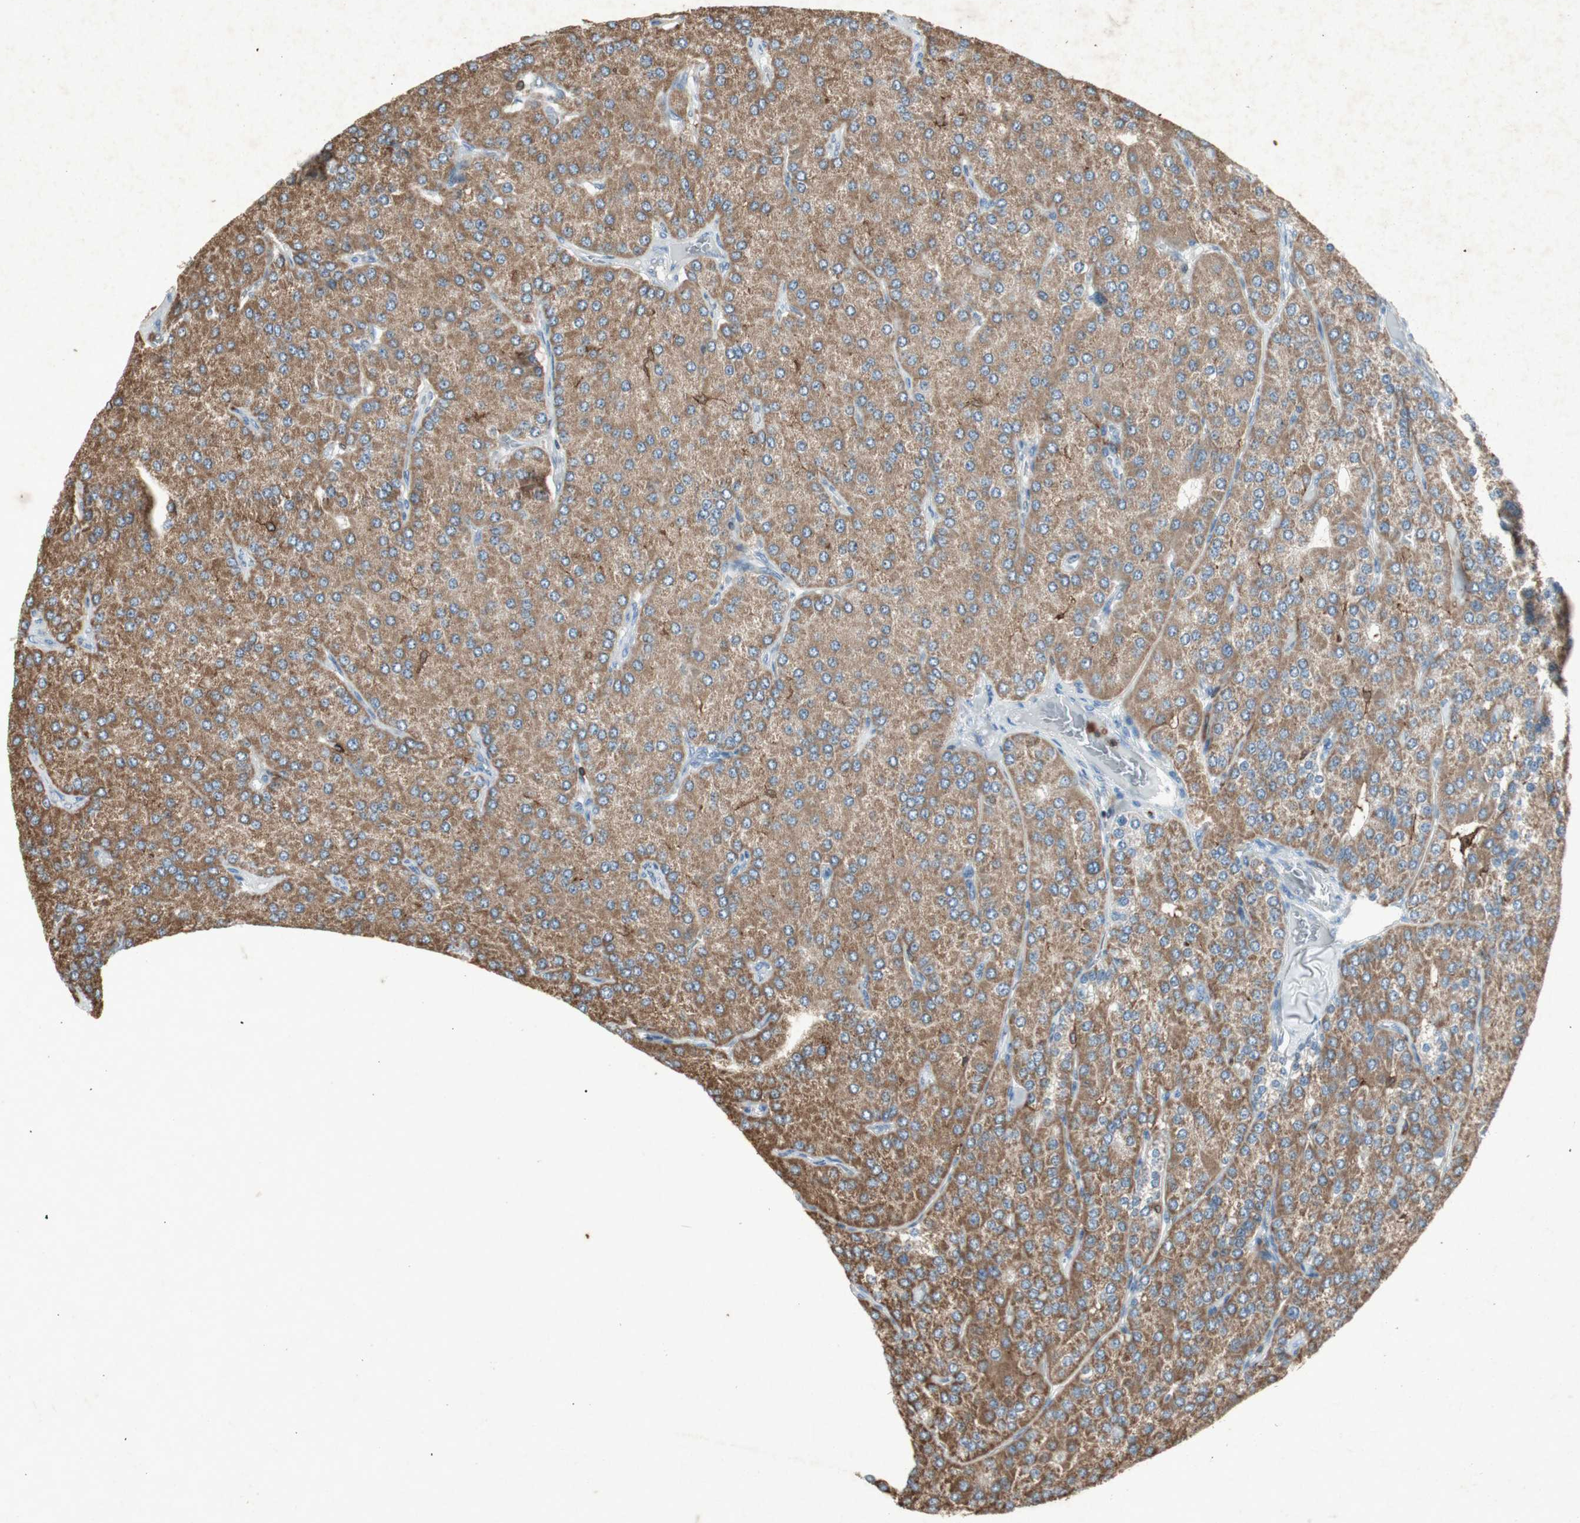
{"staining": {"intensity": "moderate", "quantity": "25%-75%", "location": "cytoplasmic/membranous"}, "tissue": "parathyroid gland", "cell_type": "Glandular cells", "image_type": "normal", "snomed": [{"axis": "morphology", "description": "Normal tissue, NOS"}, {"axis": "morphology", "description": "Adenoma, NOS"}, {"axis": "topography", "description": "Parathyroid gland"}], "caption": "High-power microscopy captured an immunohistochemistry micrograph of benign parathyroid gland, revealing moderate cytoplasmic/membranous positivity in about 25%-75% of glandular cells.", "gene": "TYROBP", "patient": {"sex": "female", "age": 86}}